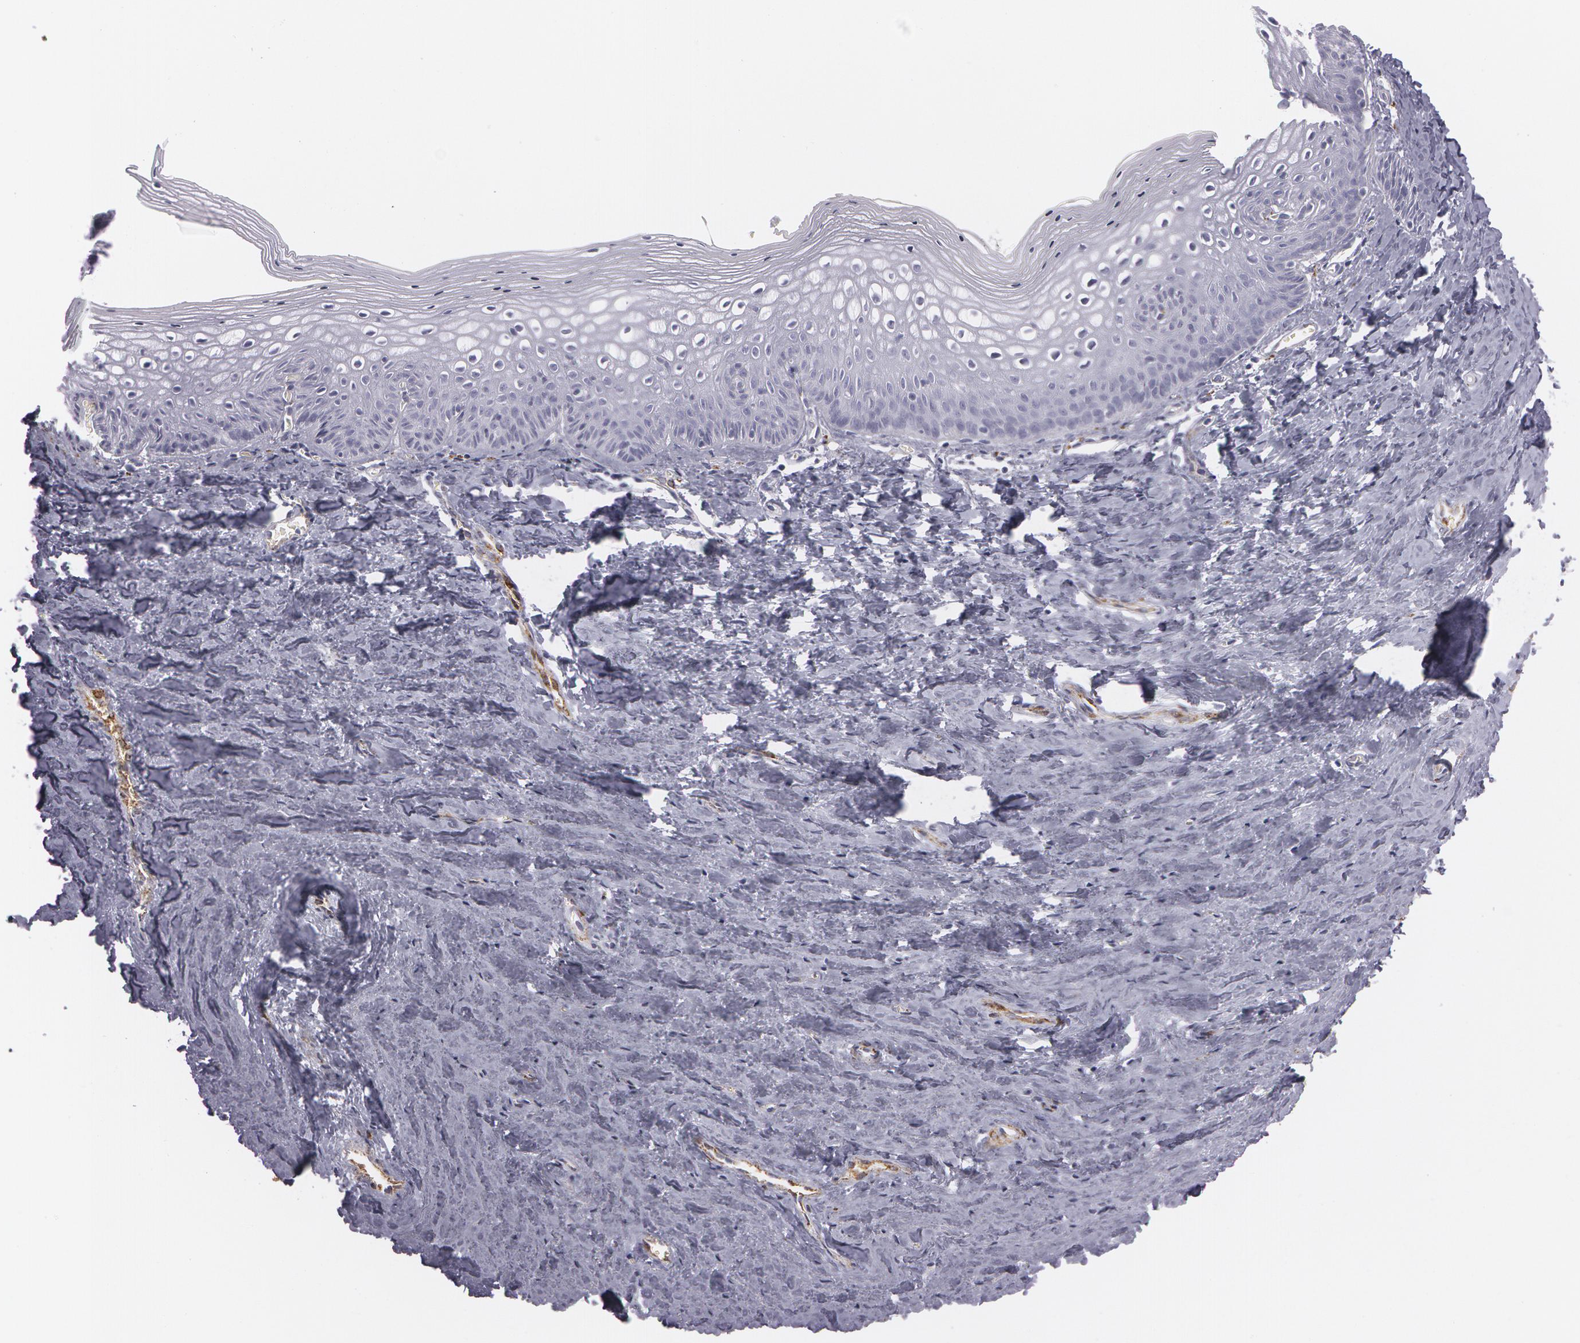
{"staining": {"intensity": "negative", "quantity": "none", "location": "none"}, "tissue": "vagina", "cell_type": "Squamous epithelial cells", "image_type": "normal", "snomed": [{"axis": "morphology", "description": "Normal tissue, NOS"}, {"axis": "topography", "description": "Vagina"}], "caption": "DAB (3,3'-diaminobenzidine) immunohistochemical staining of unremarkable human vagina demonstrates no significant staining in squamous epithelial cells.", "gene": "SNCG", "patient": {"sex": "female", "age": 46}}